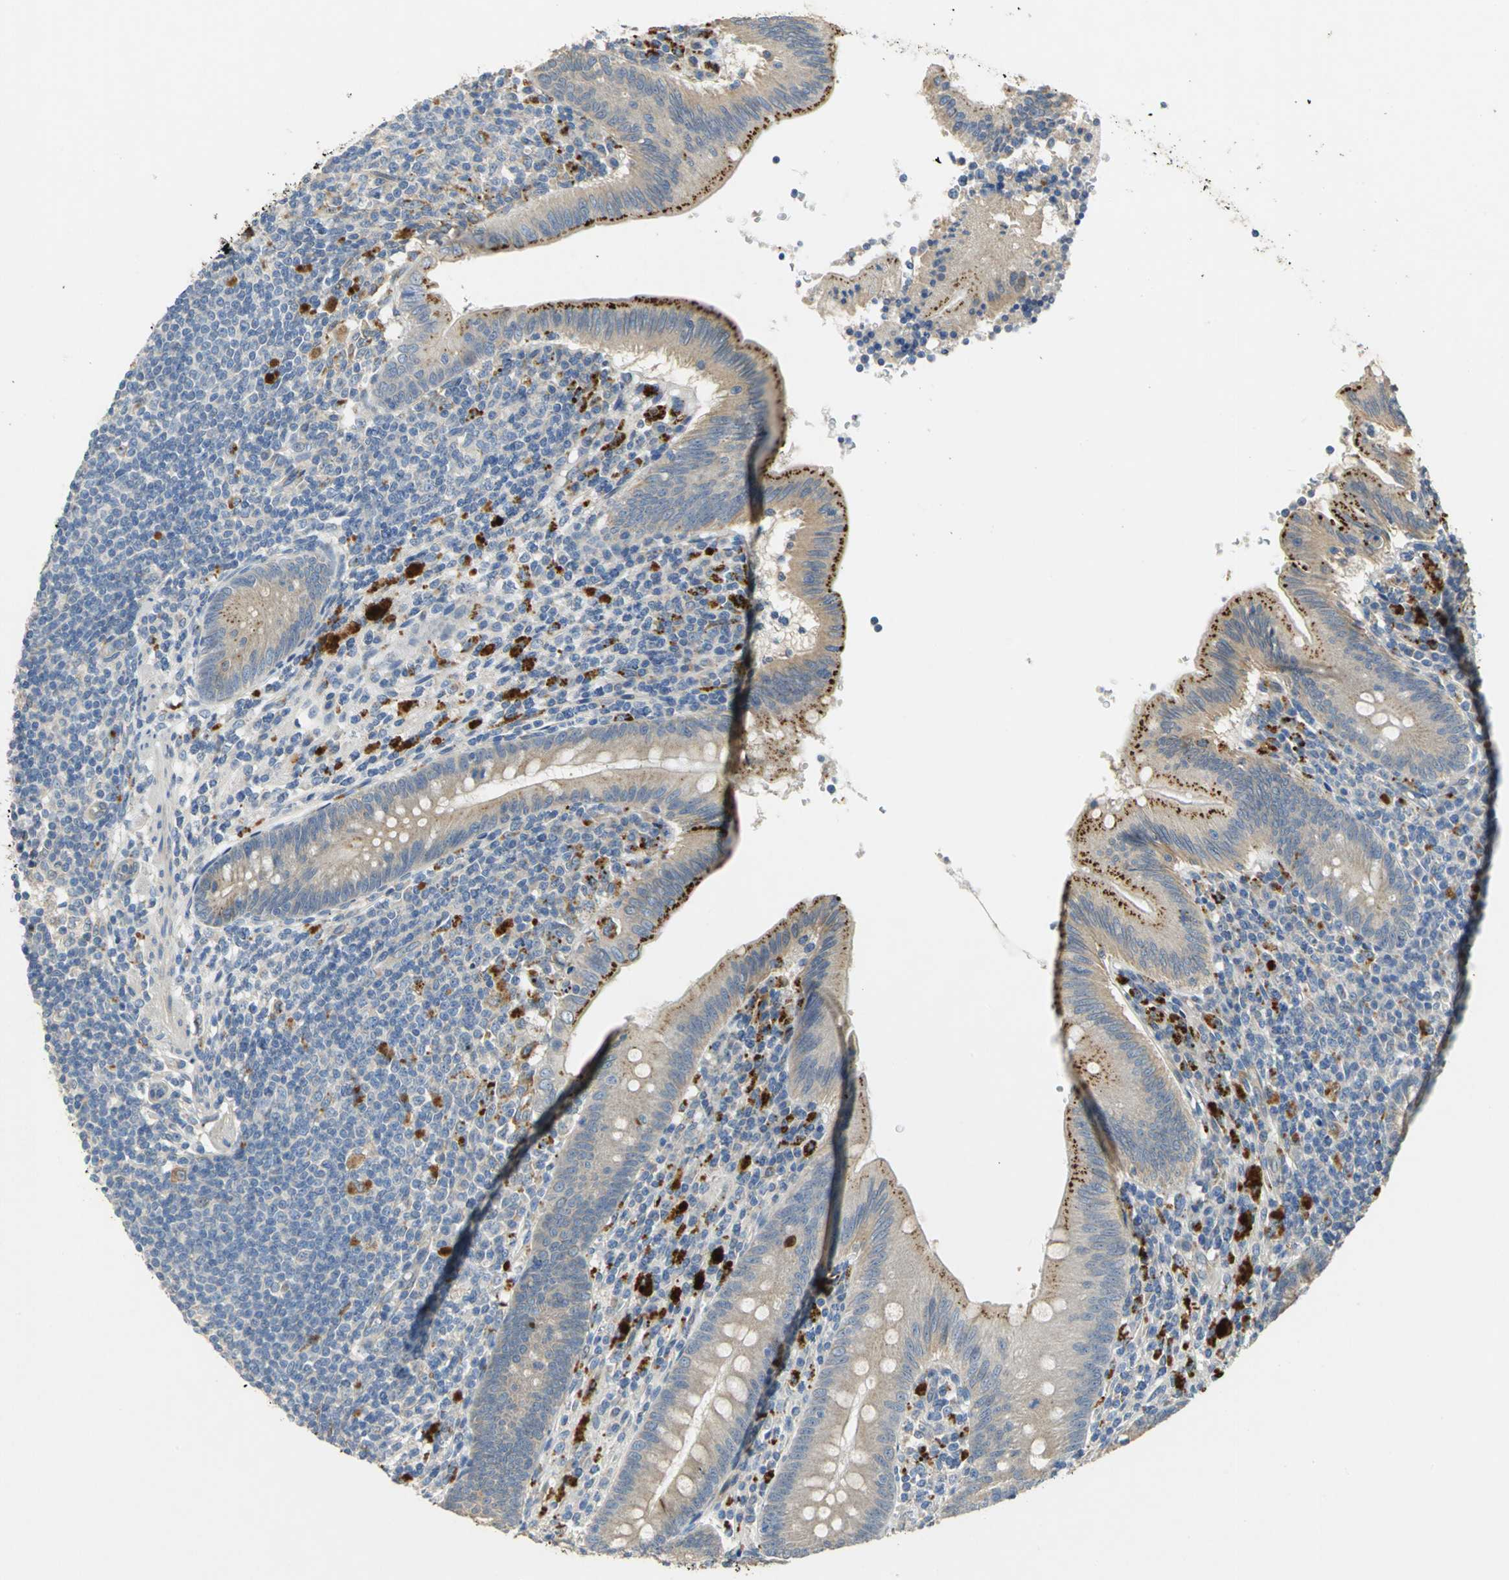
{"staining": {"intensity": "weak", "quantity": "25%-75%", "location": "cytoplasmic/membranous"}, "tissue": "appendix", "cell_type": "Glandular cells", "image_type": "normal", "snomed": [{"axis": "morphology", "description": "Normal tissue, NOS"}, {"axis": "morphology", "description": "Inflammation, NOS"}, {"axis": "topography", "description": "Appendix"}], "caption": "The micrograph reveals a brown stain indicating the presence of a protein in the cytoplasmic/membranous of glandular cells in appendix.", "gene": "IL17RB", "patient": {"sex": "male", "age": 46}}